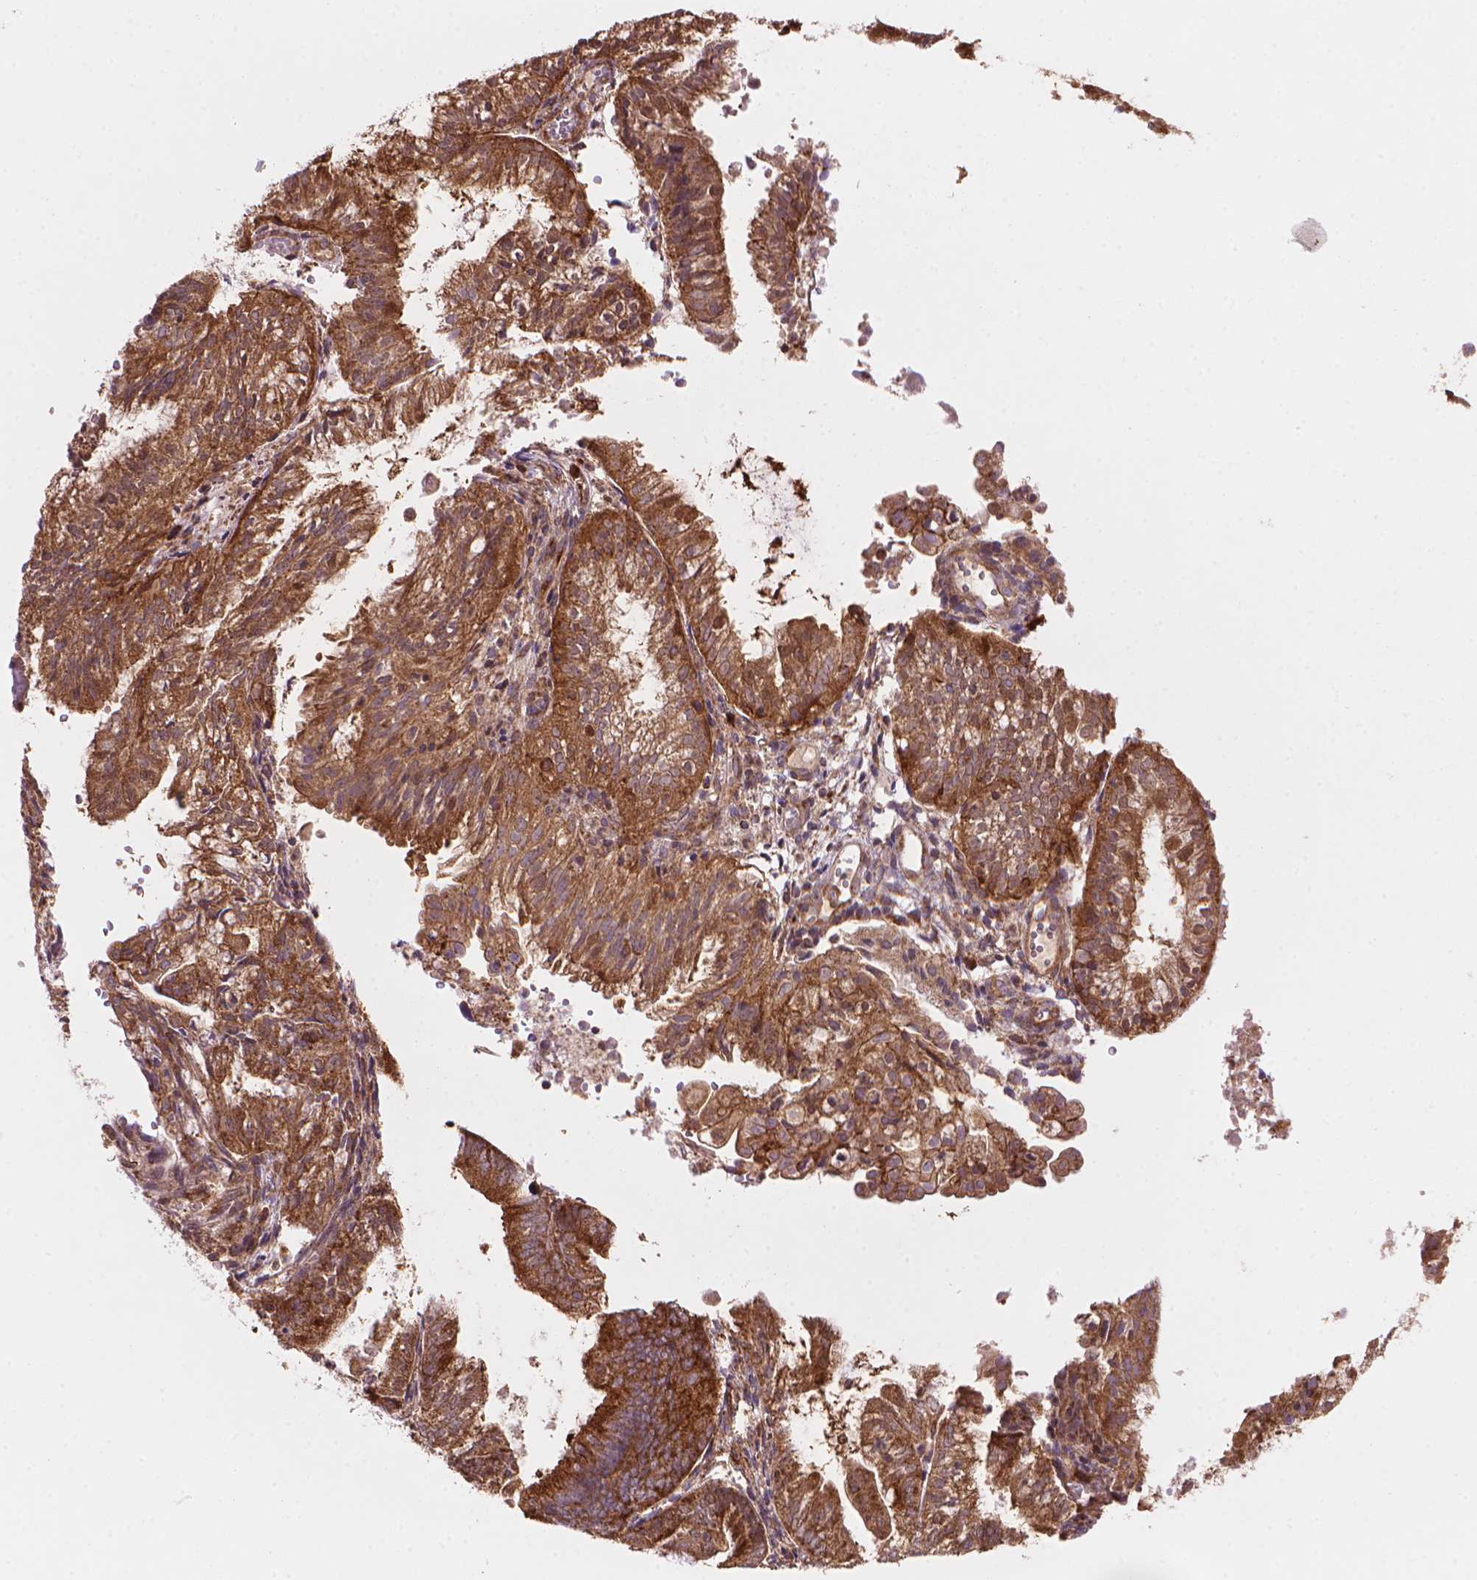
{"staining": {"intensity": "moderate", "quantity": ">75%", "location": "cytoplasmic/membranous"}, "tissue": "endometrial cancer", "cell_type": "Tumor cells", "image_type": "cancer", "snomed": [{"axis": "morphology", "description": "Adenocarcinoma, NOS"}, {"axis": "topography", "description": "Endometrium"}], "caption": "Protein expression analysis of adenocarcinoma (endometrial) displays moderate cytoplasmic/membranous expression in about >75% of tumor cells. (DAB (3,3'-diaminobenzidine) IHC with brightfield microscopy, high magnification).", "gene": "VARS2", "patient": {"sex": "female", "age": 55}}